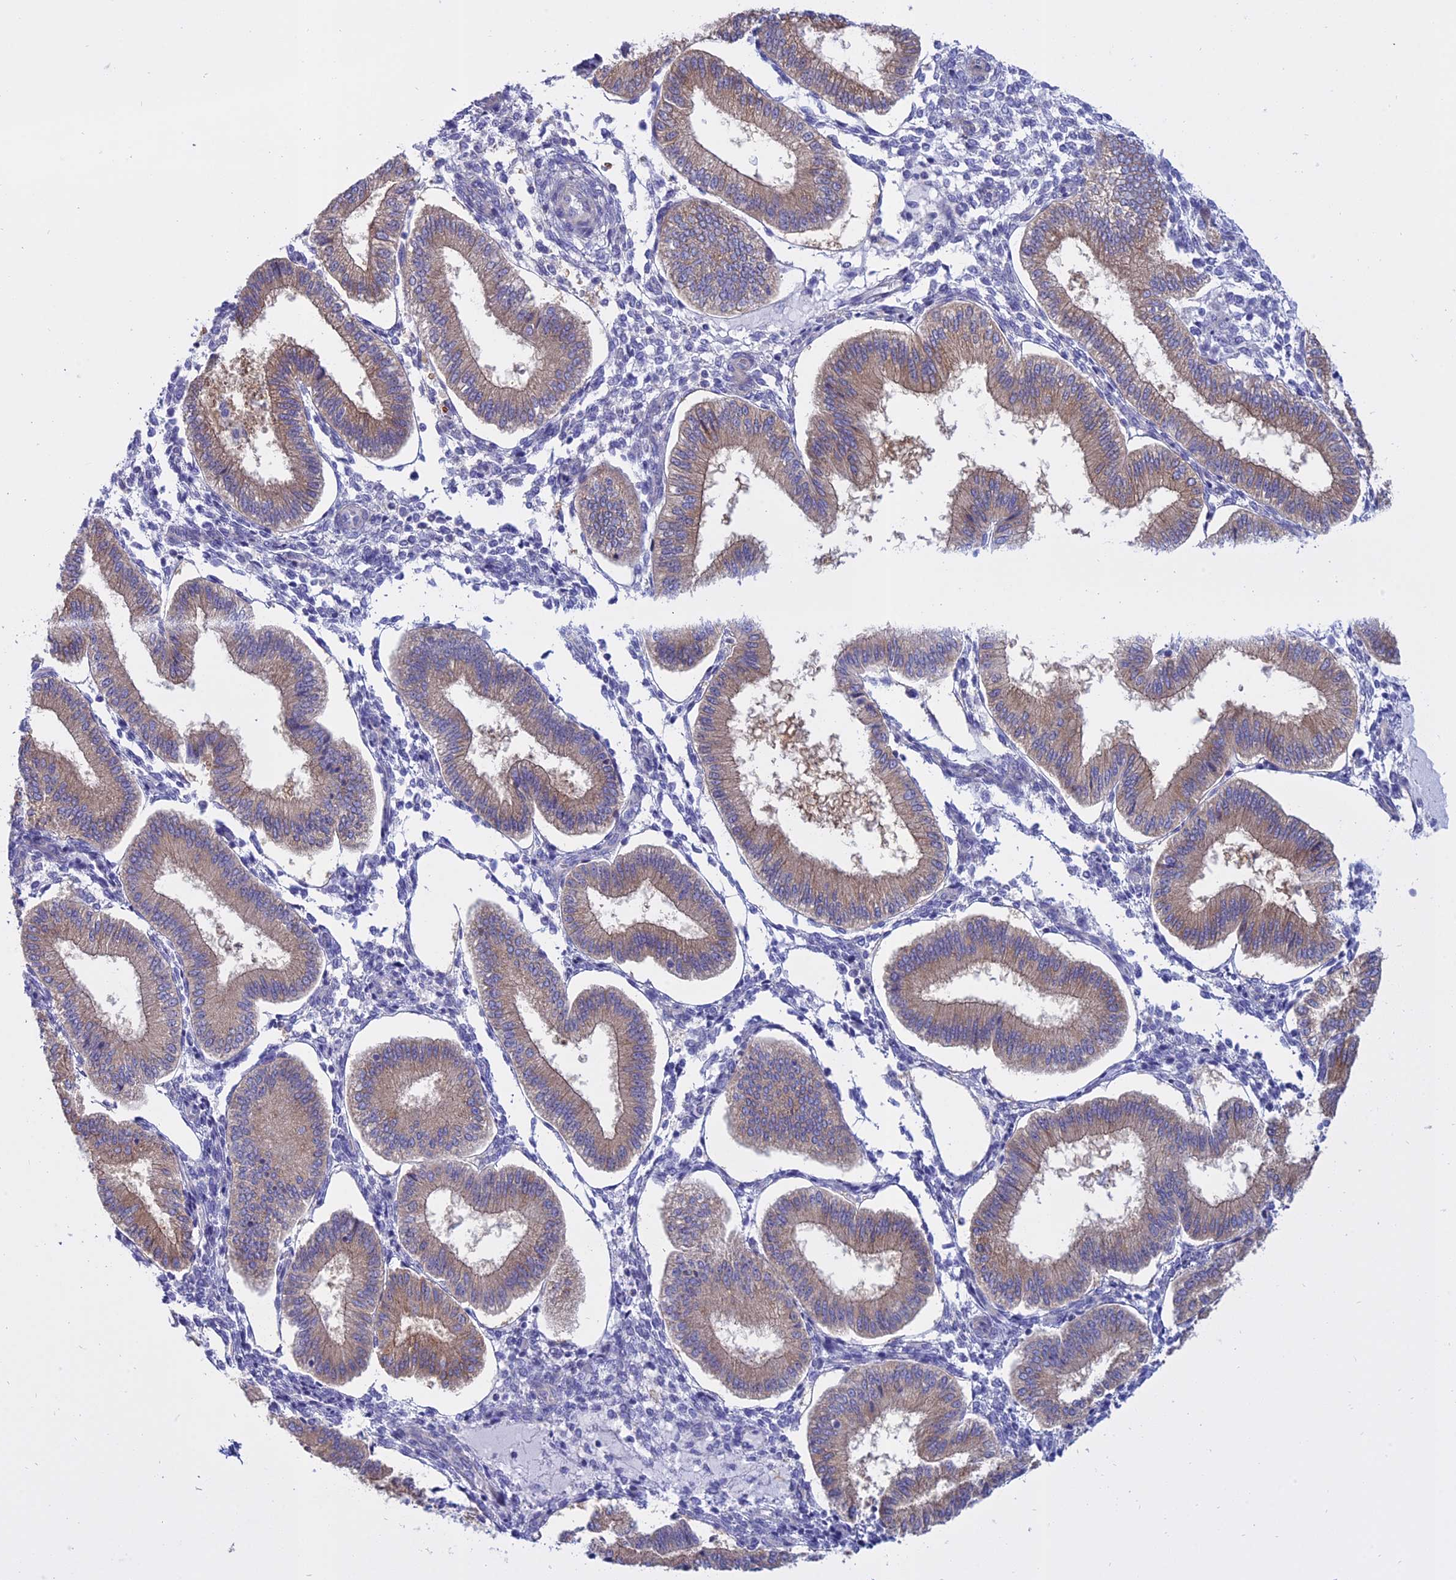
{"staining": {"intensity": "negative", "quantity": "none", "location": "none"}, "tissue": "endometrium", "cell_type": "Cells in endometrial stroma", "image_type": "normal", "snomed": [{"axis": "morphology", "description": "Normal tissue, NOS"}, {"axis": "topography", "description": "Endometrium"}], "caption": "Micrograph shows no significant protein expression in cells in endometrial stroma of unremarkable endometrium.", "gene": "AHCYL1", "patient": {"sex": "female", "age": 39}}